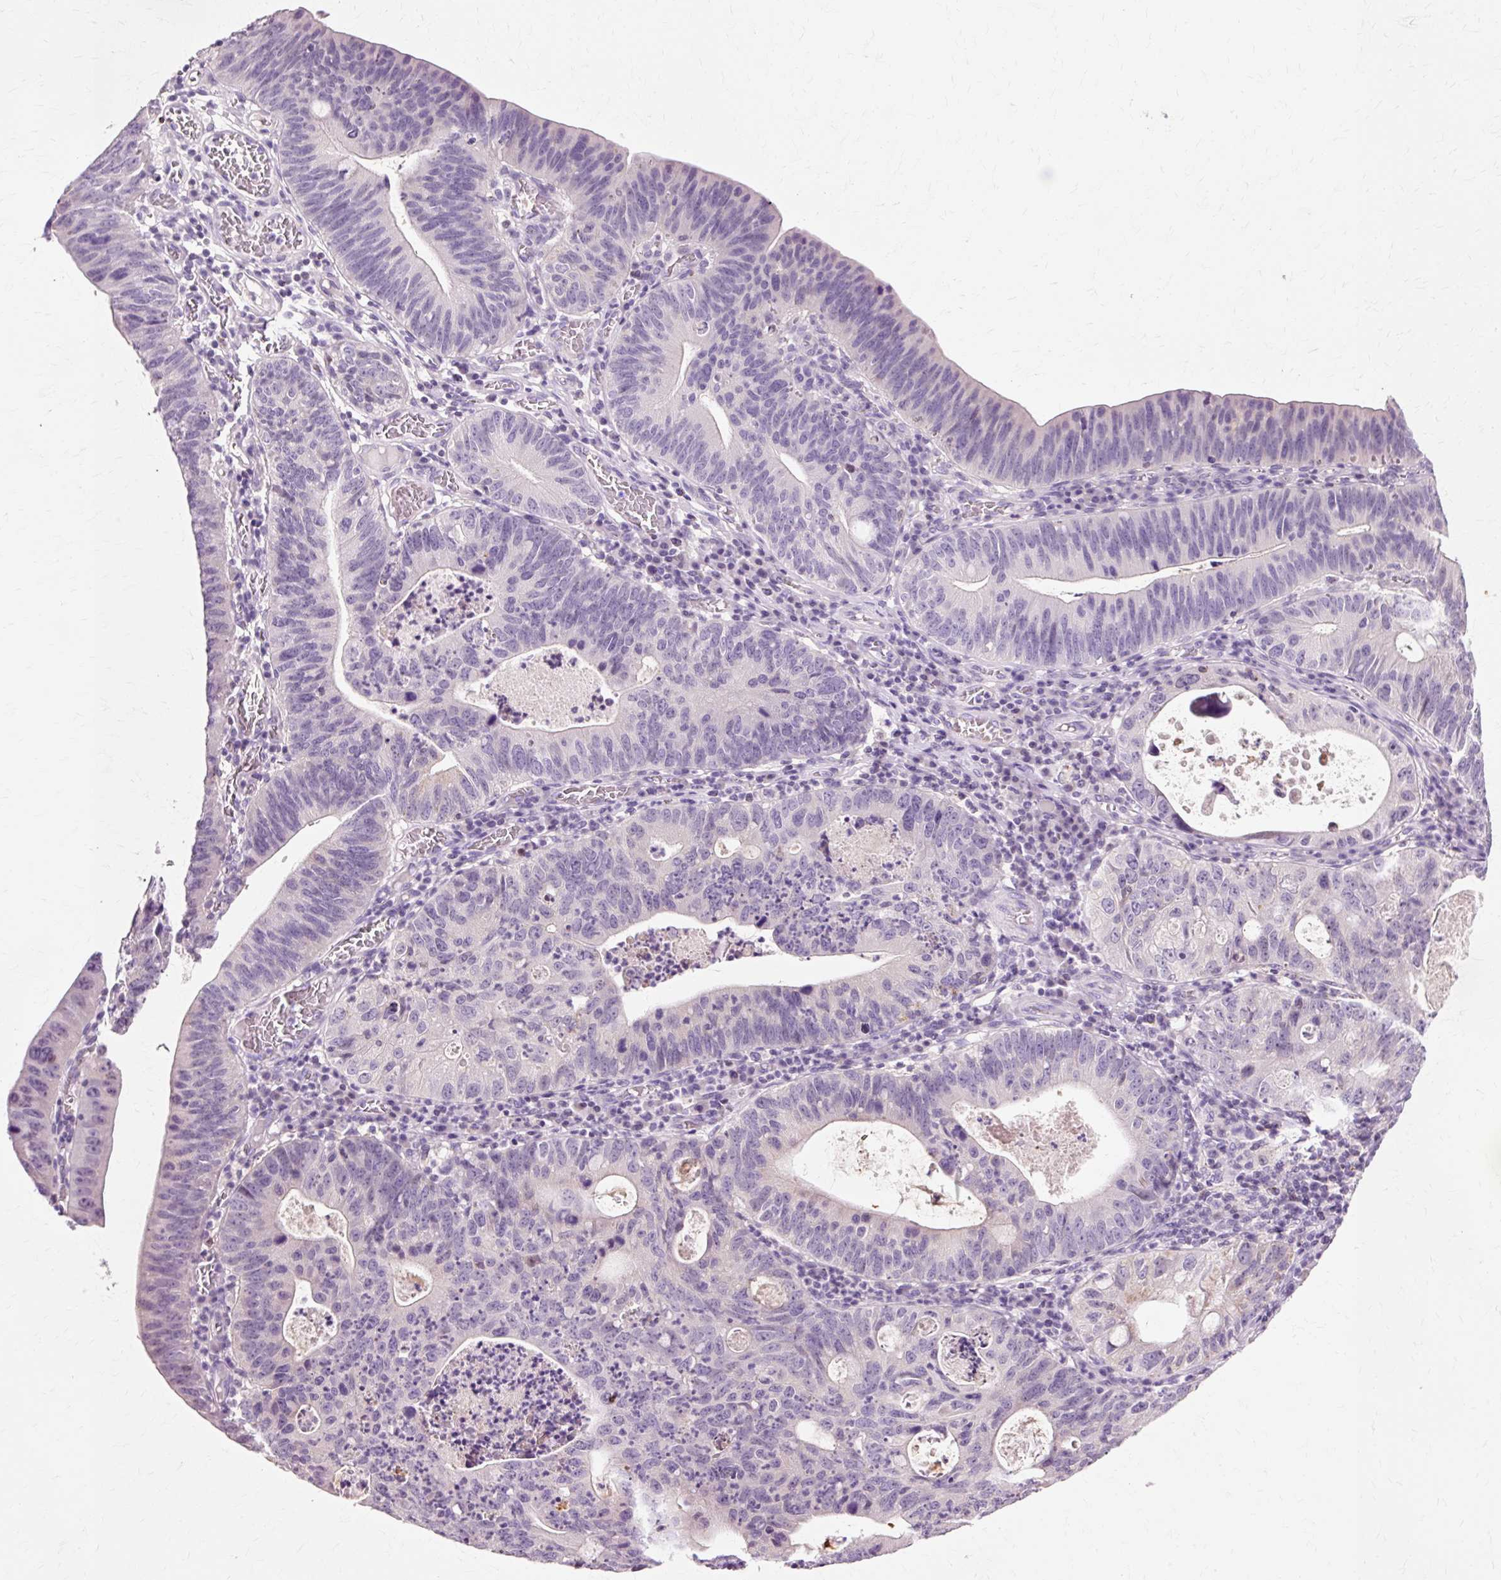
{"staining": {"intensity": "negative", "quantity": "none", "location": "none"}, "tissue": "stomach cancer", "cell_type": "Tumor cells", "image_type": "cancer", "snomed": [{"axis": "morphology", "description": "Adenocarcinoma, NOS"}, {"axis": "topography", "description": "Stomach"}], "caption": "Image shows no protein expression in tumor cells of stomach cancer (adenocarcinoma) tissue.", "gene": "VN1R2", "patient": {"sex": "male", "age": 59}}